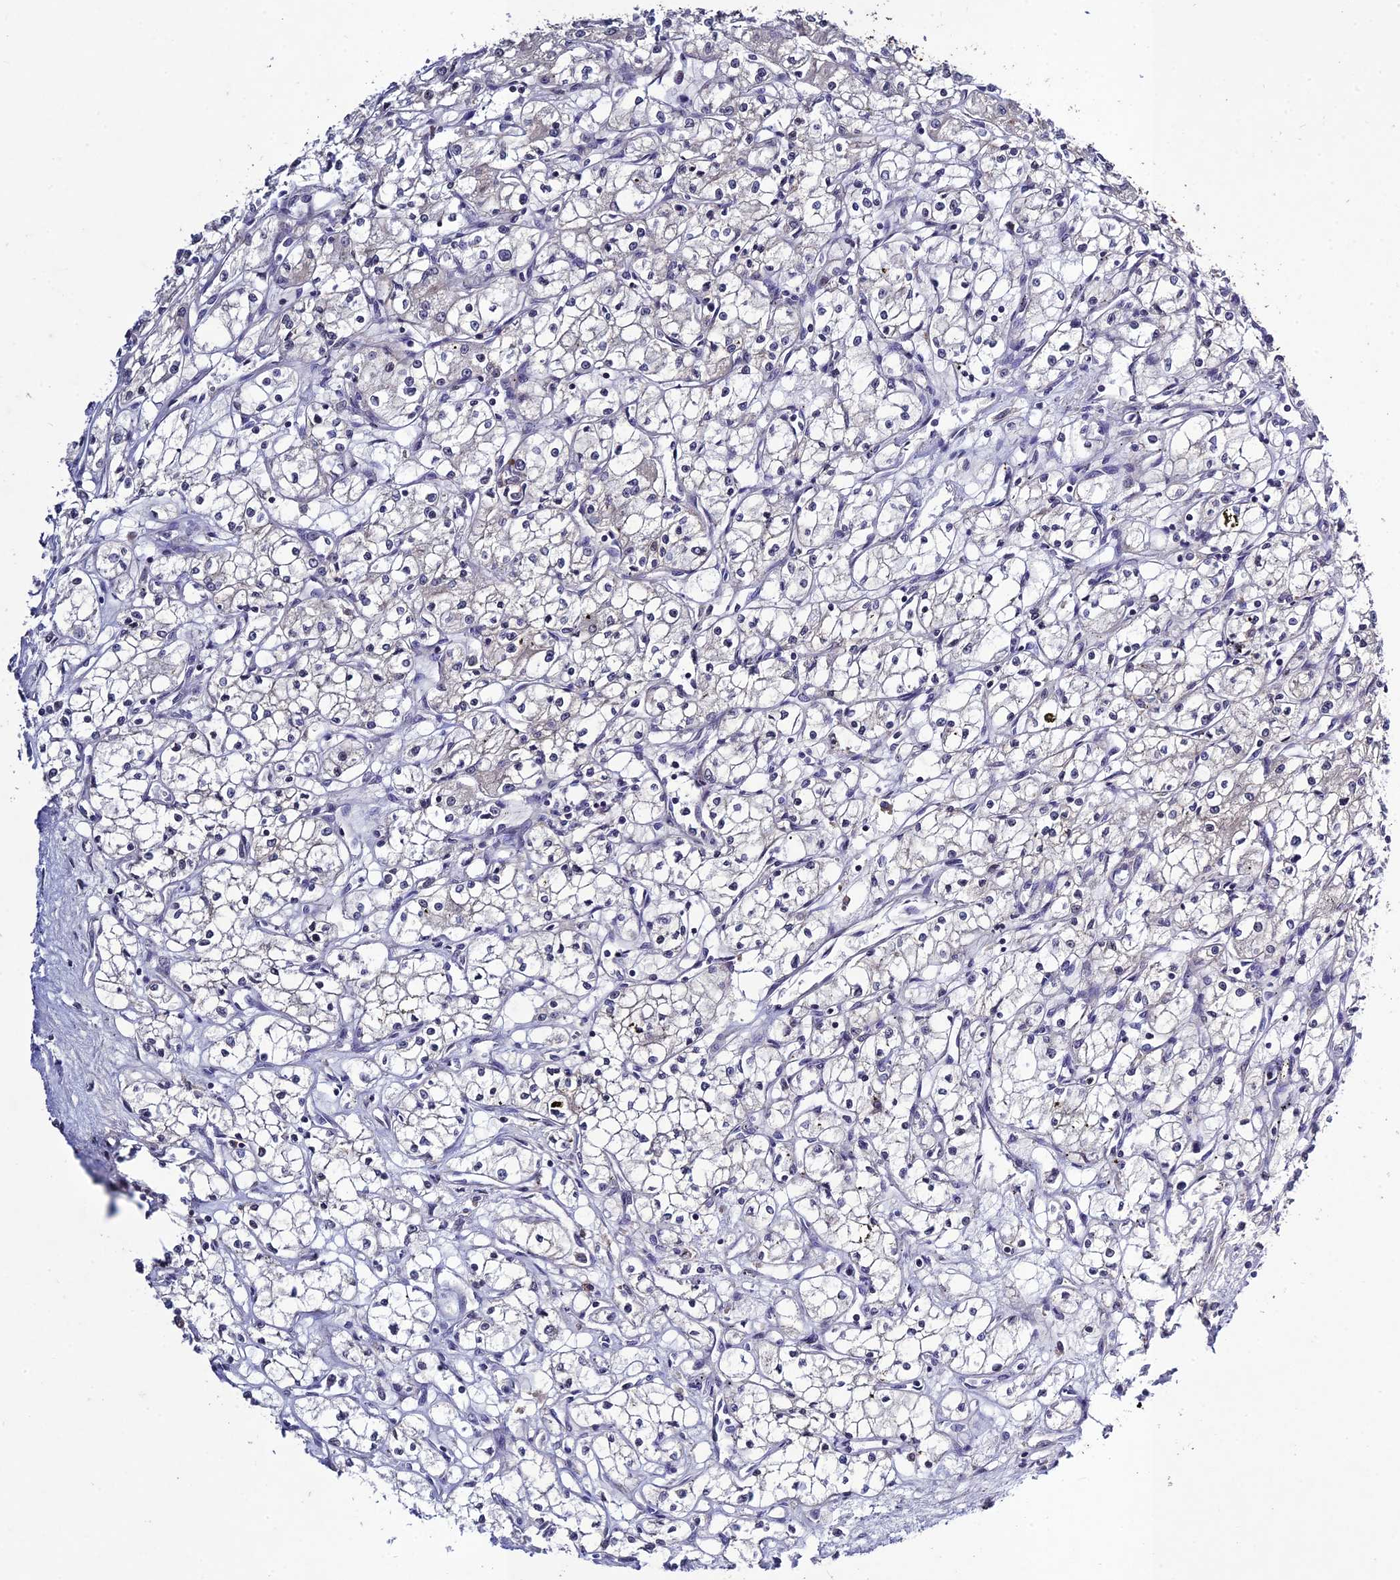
{"staining": {"intensity": "negative", "quantity": "none", "location": "none"}, "tissue": "renal cancer", "cell_type": "Tumor cells", "image_type": "cancer", "snomed": [{"axis": "morphology", "description": "Adenocarcinoma, NOS"}, {"axis": "topography", "description": "Kidney"}], "caption": "Immunohistochemistry (IHC) photomicrograph of human renal cancer stained for a protein (brown), which shows no positivity in tumor cells.", "gene": "CHST5", "patient": {"sex": "male", "age": 59}}